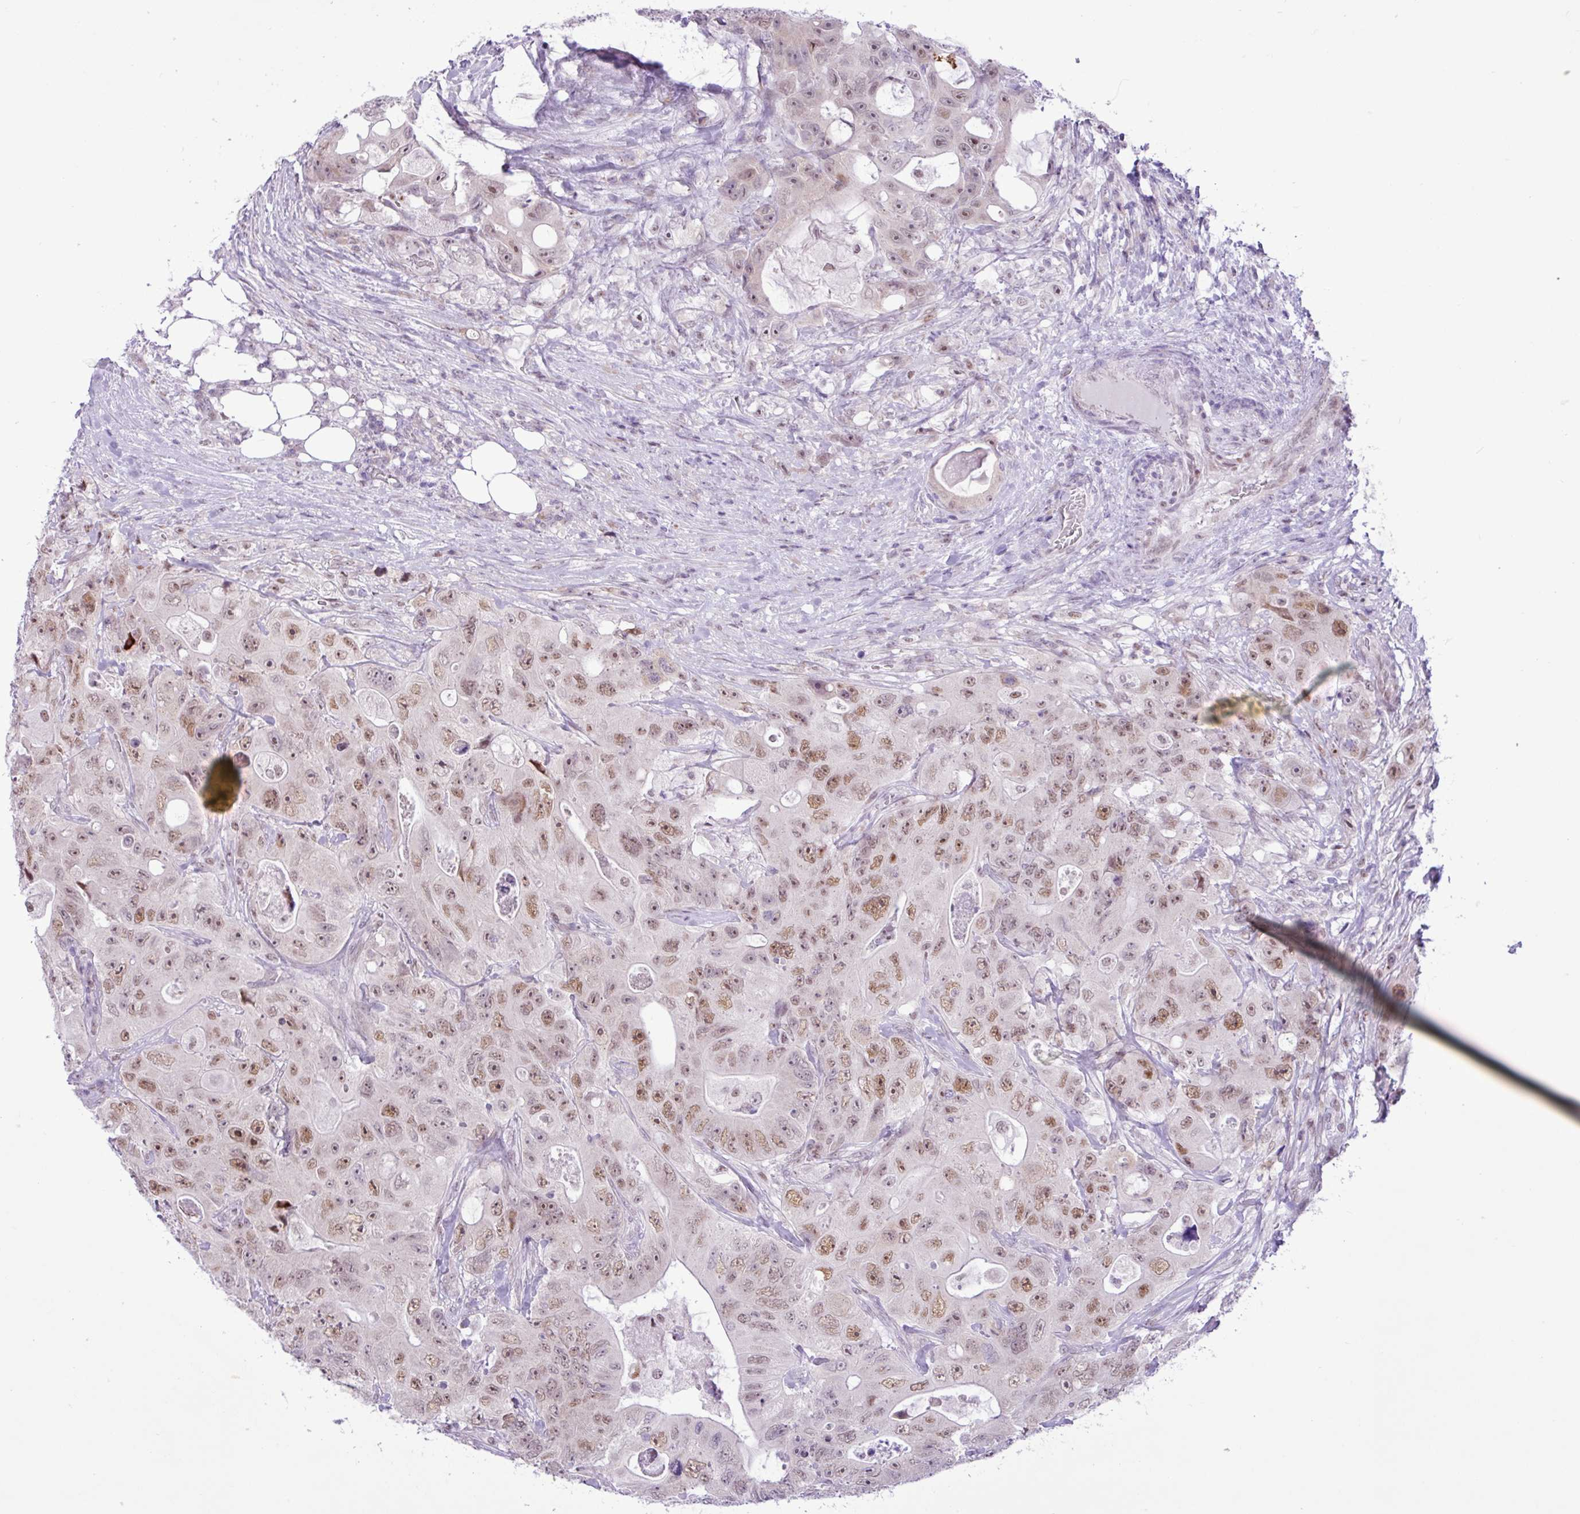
{"staining": {"intensity": "moderate", "quantity": "25%-75%", "location": "nuclear"}, "tissue": "colorectal cancer", "cell_type": "Tumor cells", "image_type": "cancer", "snomed": [{"axis": "morphology", "description": "Adenocarcinoma, NOS"}, {"axis": "topography", "description": "Colon"}], "caption": "Brown immunohistochemical staining in colorectal cancer (adenocarcinoma) displays moderate nuclear expression in approximately 25%-75% of tumor cells.", "gene": "ELOA2", "patient": {"sex": "female", "age": 46}}